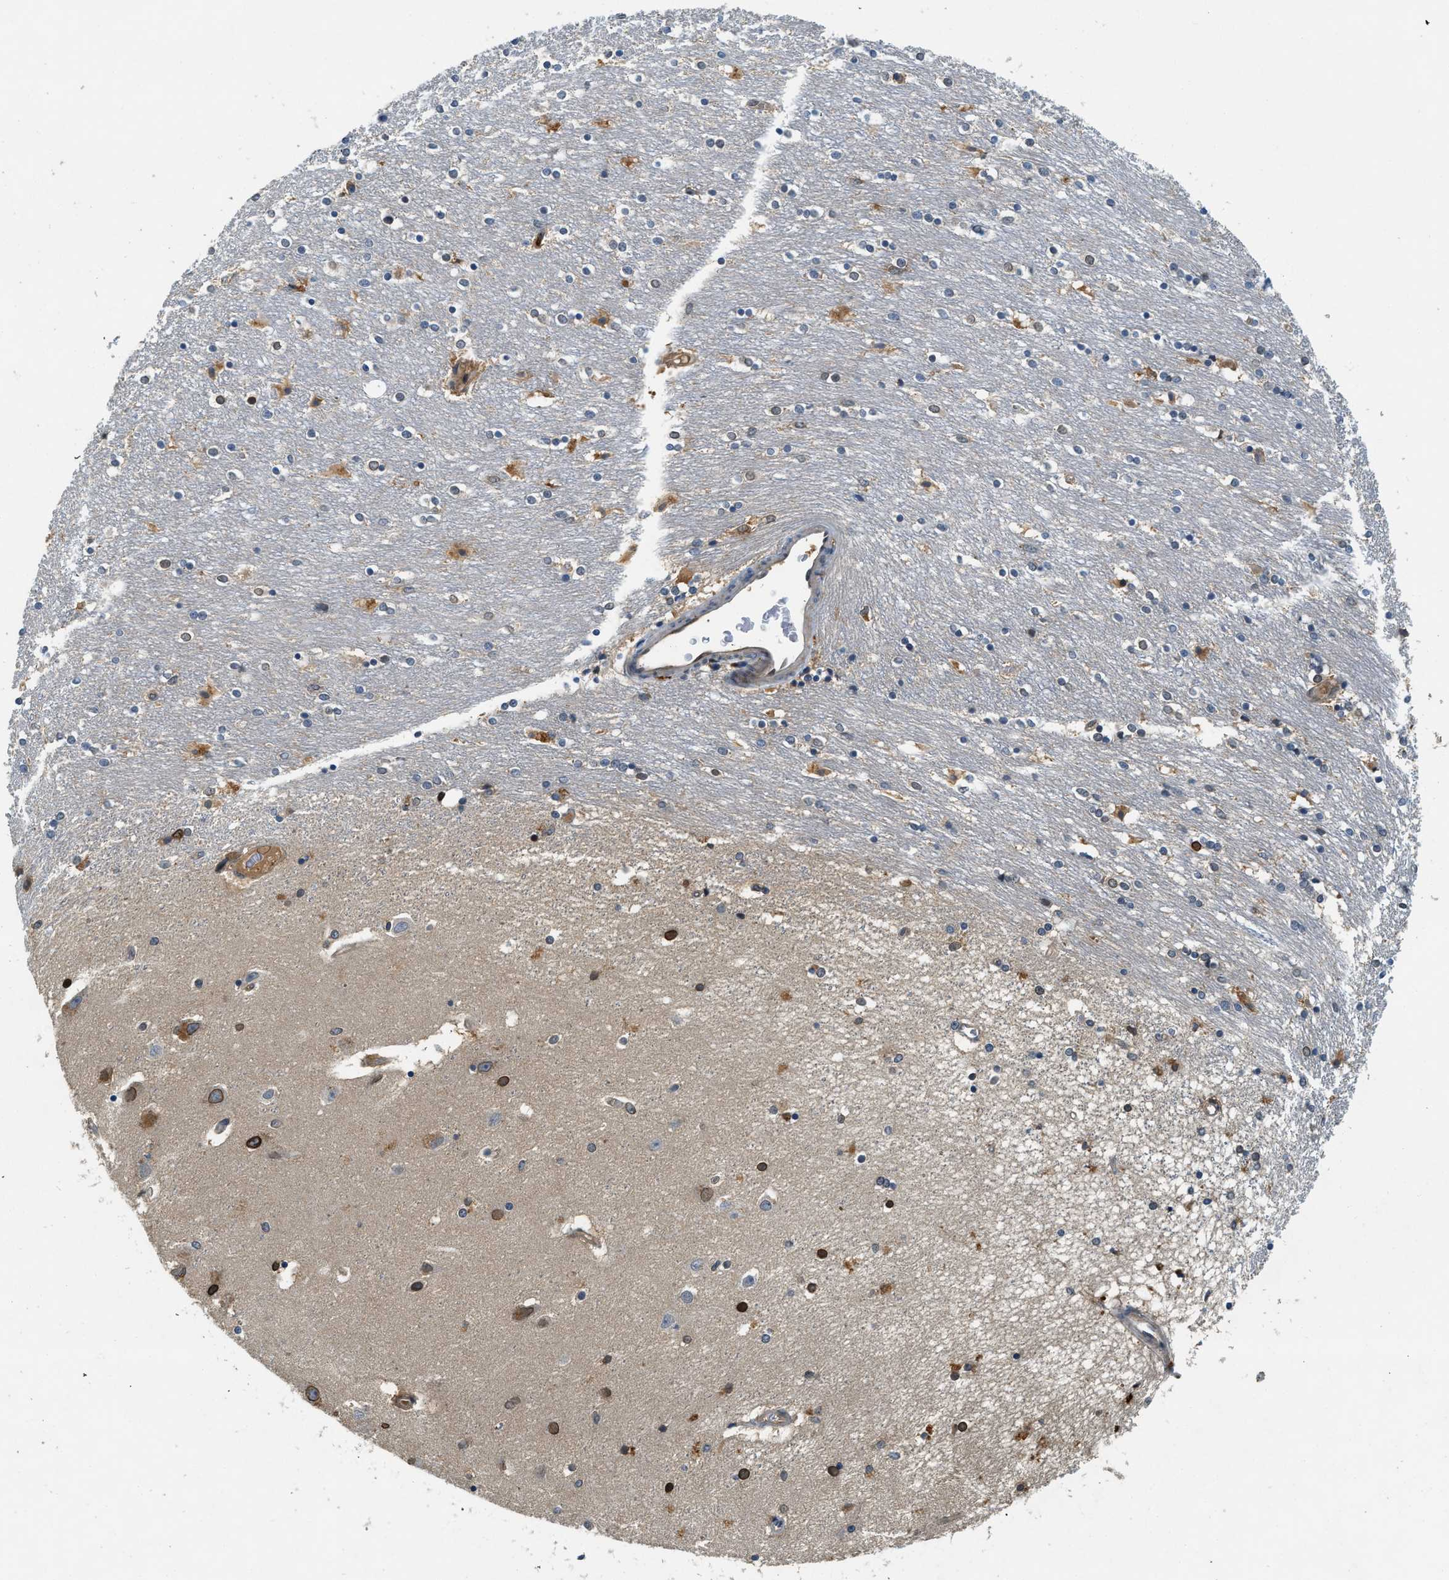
{"staining": {"intensity": "moderate", "quantity": "<25%", "location": "cytoplasmic/membranous,nuclear"}, "tissue": "caudate", "cell_type": "Glial cells", "image_type": "normal", "snomed": [{"axis": "morphology", "description": "Normal tissue, NOS"}, {"axis": "topography", "description": "Lateral ventricle wall"}], "caption": "Protein expression analysis of benign caudate demonstrates moderate cytoplasmic/membranous,nuclear staining in about <25% of glial cells. The protein of interest is stained brown, and the nuclei are stained in blue (DAB (3,3'-diaminobenzidine) IHC with brightfield microscopy, high magnification).", "gene": "GMPPB", "patient": {"sex": "female", "age": 54}}